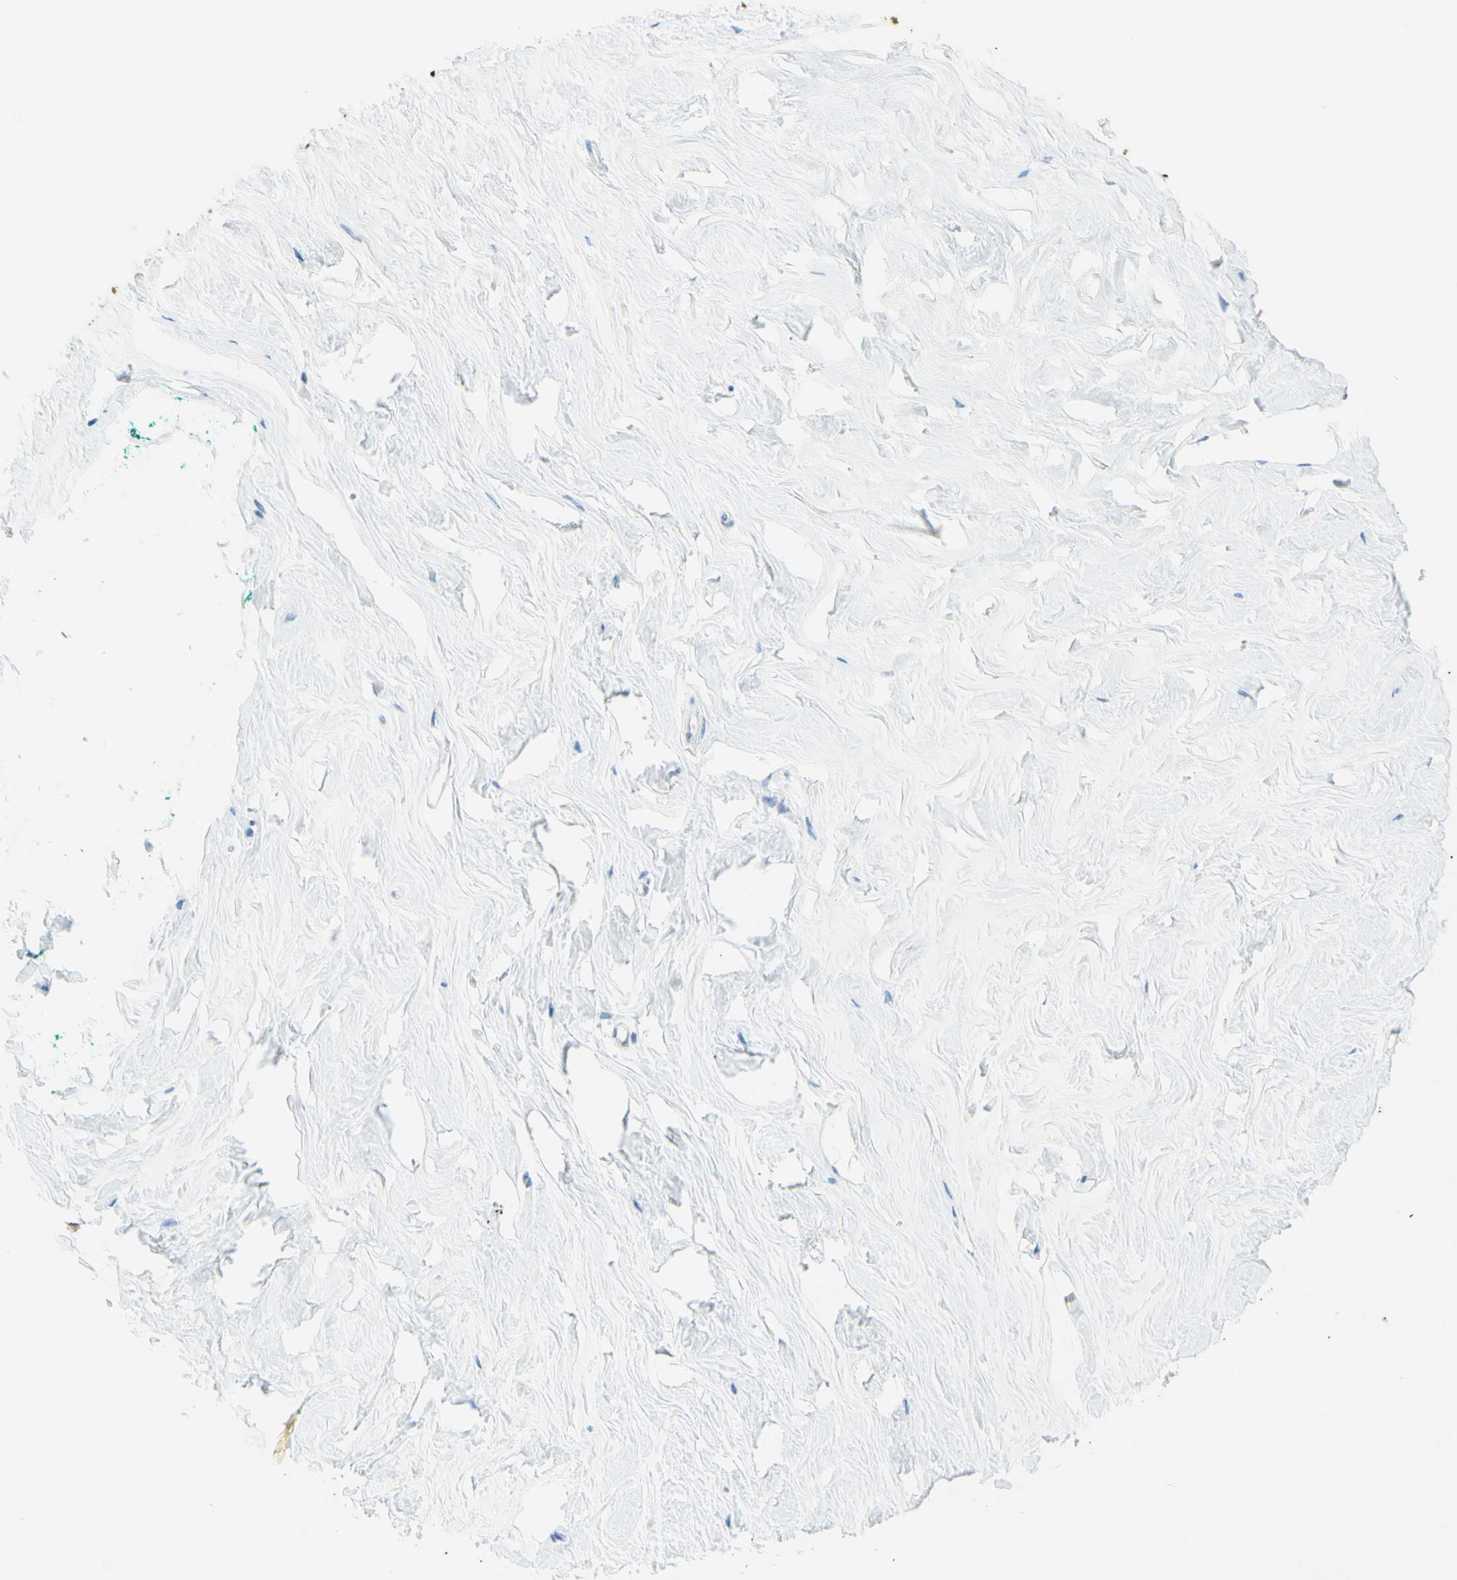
{"staining": {"intensity": "negative", "quantity": "none", "location": "none"}, "tissue": "breast", "cell_type": "Adipocytes", "image_type": "normal", "snomed": [{"axis": "morphology", "description": "Normal tissue, NOS"}, {"axis": "topography", "description": "Breast"}], "caption": "This is a photomicrograph of IHC staining of unremarkable breast, which shows no staining in adipocytes.", "gene": "CYSLTR1", "patient": {"sex": "female", "age": 52}}